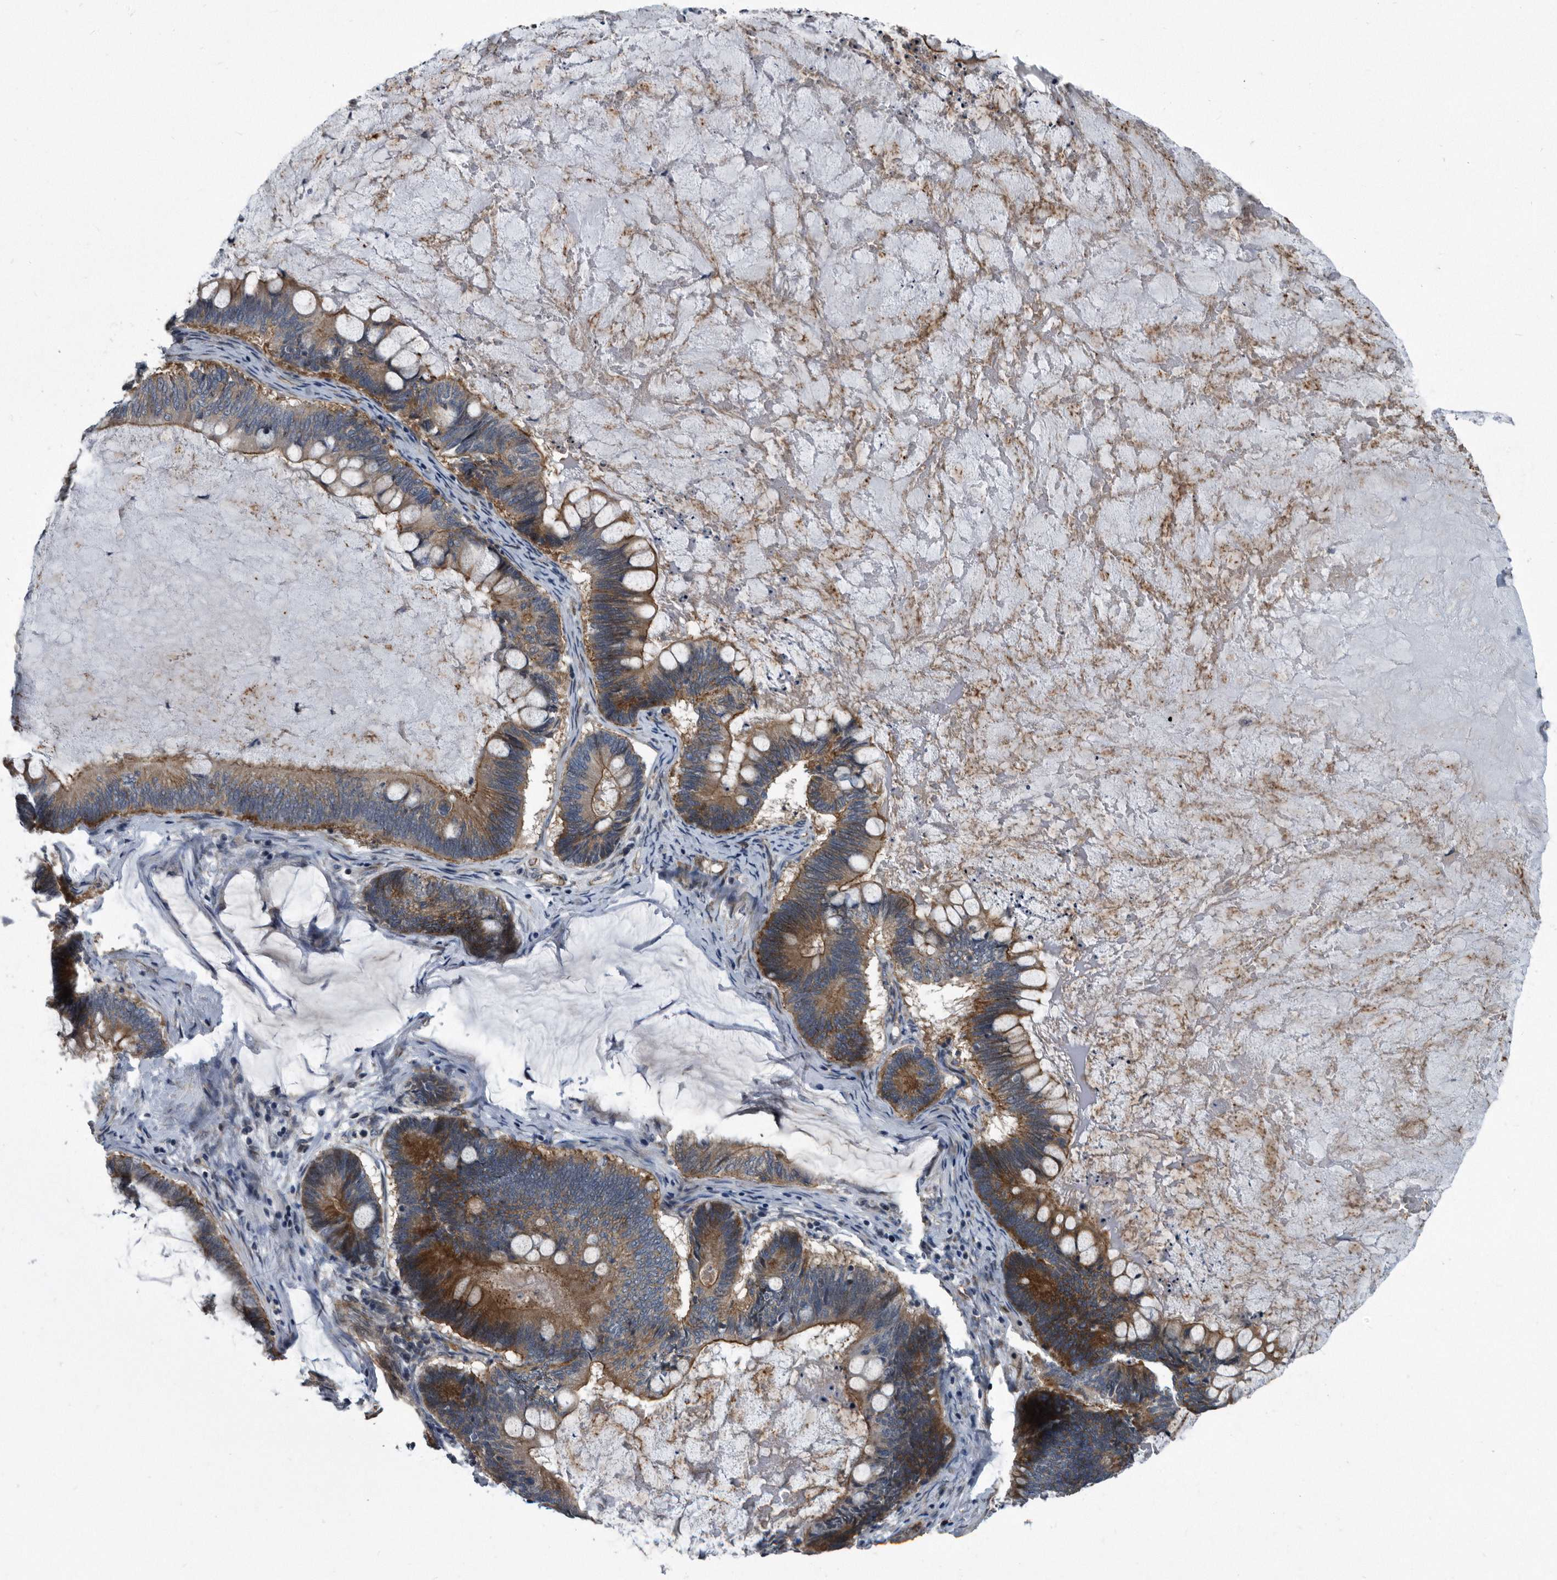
{"staining": {"intensity": "moderate", "quantity": ">75%", "location": "cytoplasmic/membranous"}, "tissue": "ovarian cancer", "cell_type": "Tumor cells", "image_type": "cancer", "snomed": [{"axis": "morphology", "description": "Cystadenocarcinoma, mucinous, NOS"}, {"axis": "topography", "description": "Ovary"}], "caption": "Protein analysis of ovarian cancer (mucinous cystadenocarcinoma) tissue exhibits moderate cytoplasmic/membranous positivity in about >75% of tumor cells.", "gene": "ARMCX1", "patient": {"sex": "female", "age": 61}}